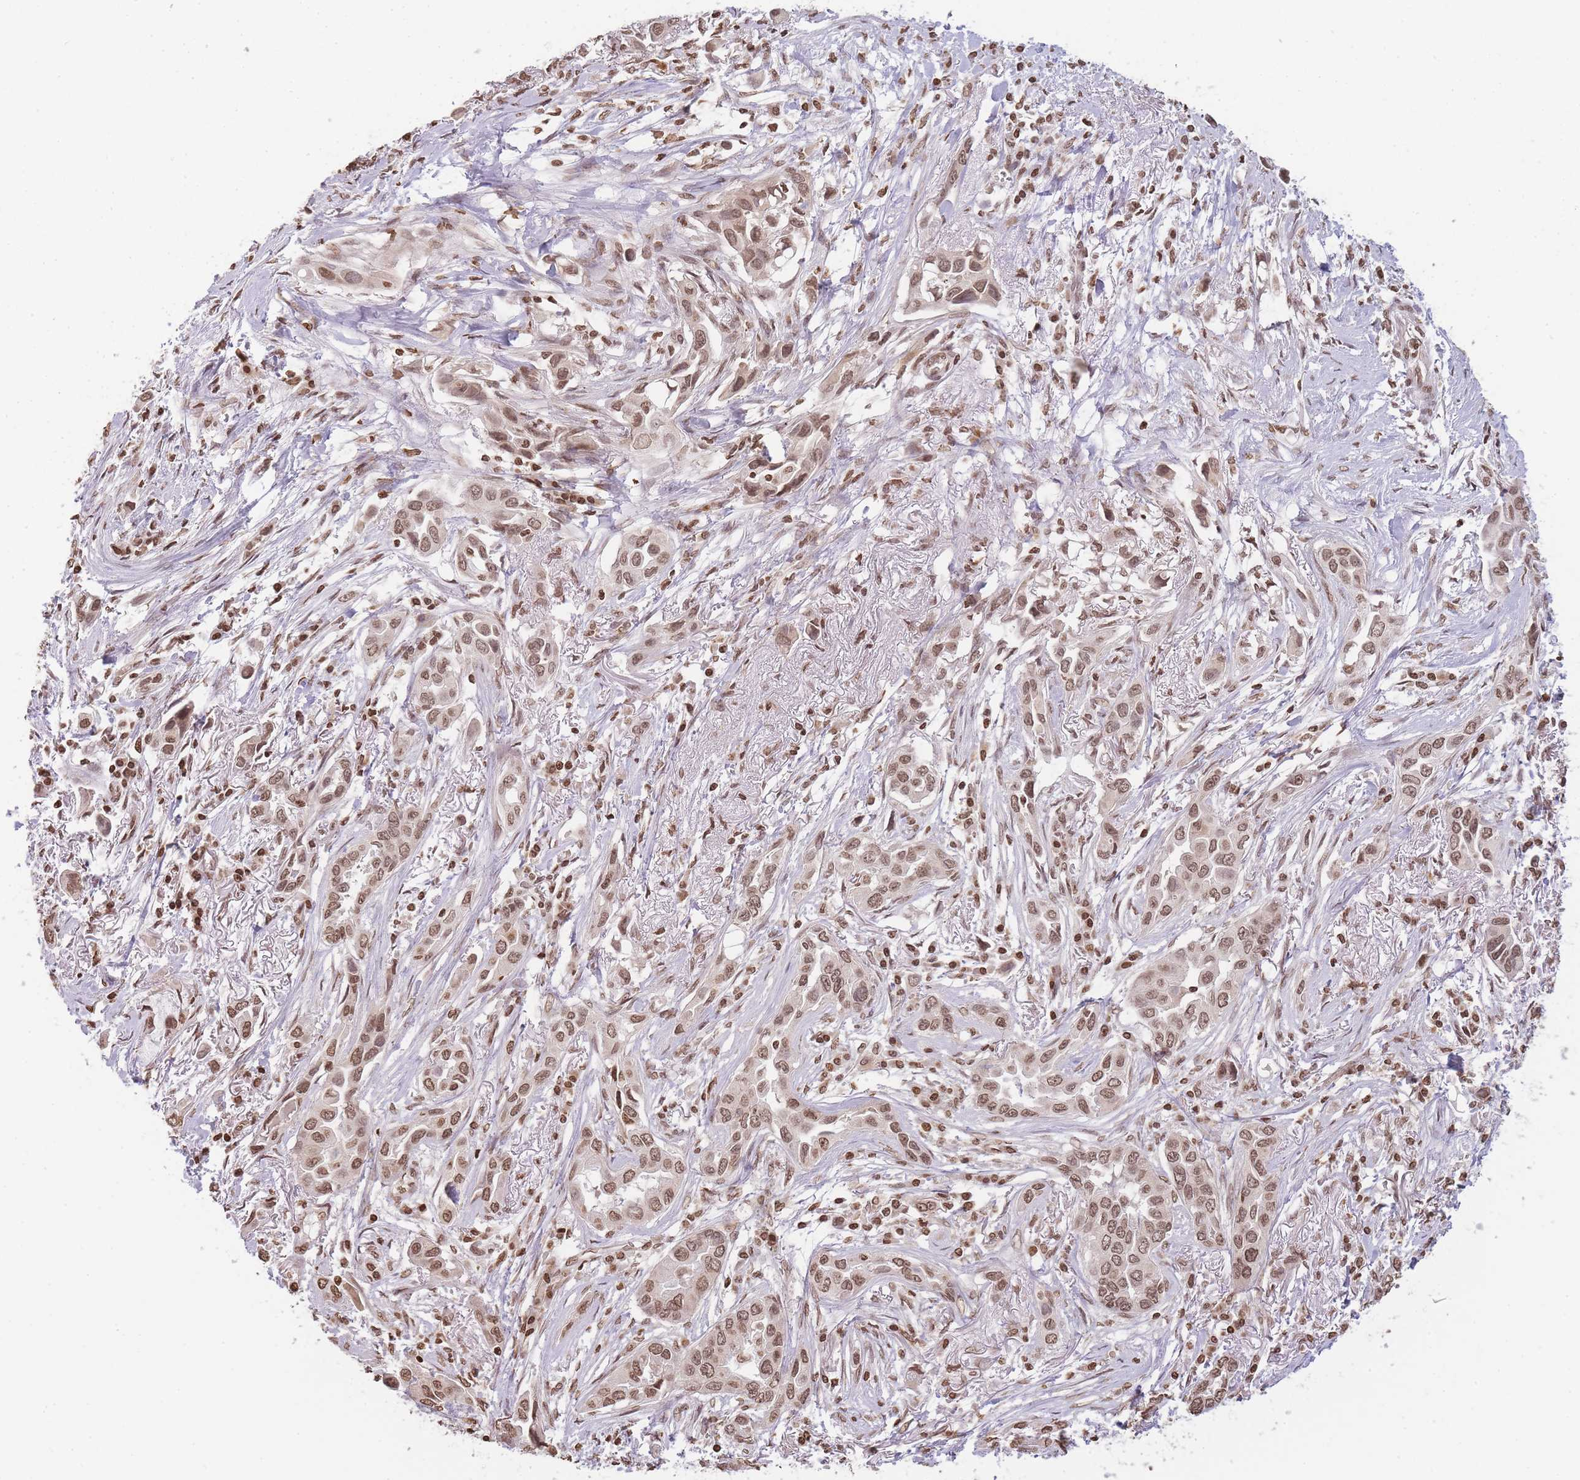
{"staining": {"intensity": "moderate", "quantity": ">75%", "location": "nuclear"}, "tissue": "lung cancer", "cell_type": "Tumor cells", "image_type": "cancer", "snomed": [{"axis": "morphology", "description": "Adenocarcinoma, NOS"}, {"axis": "topography", "description": "Lung"}], "caption": "Protein expression analysis of lung cancer (adenocarcinoma) exhibits moderate nuclear positivity in about >75% of tumor cells.", "gene": "WWTR1", "patient": {"sex": "female", "age": 76}}